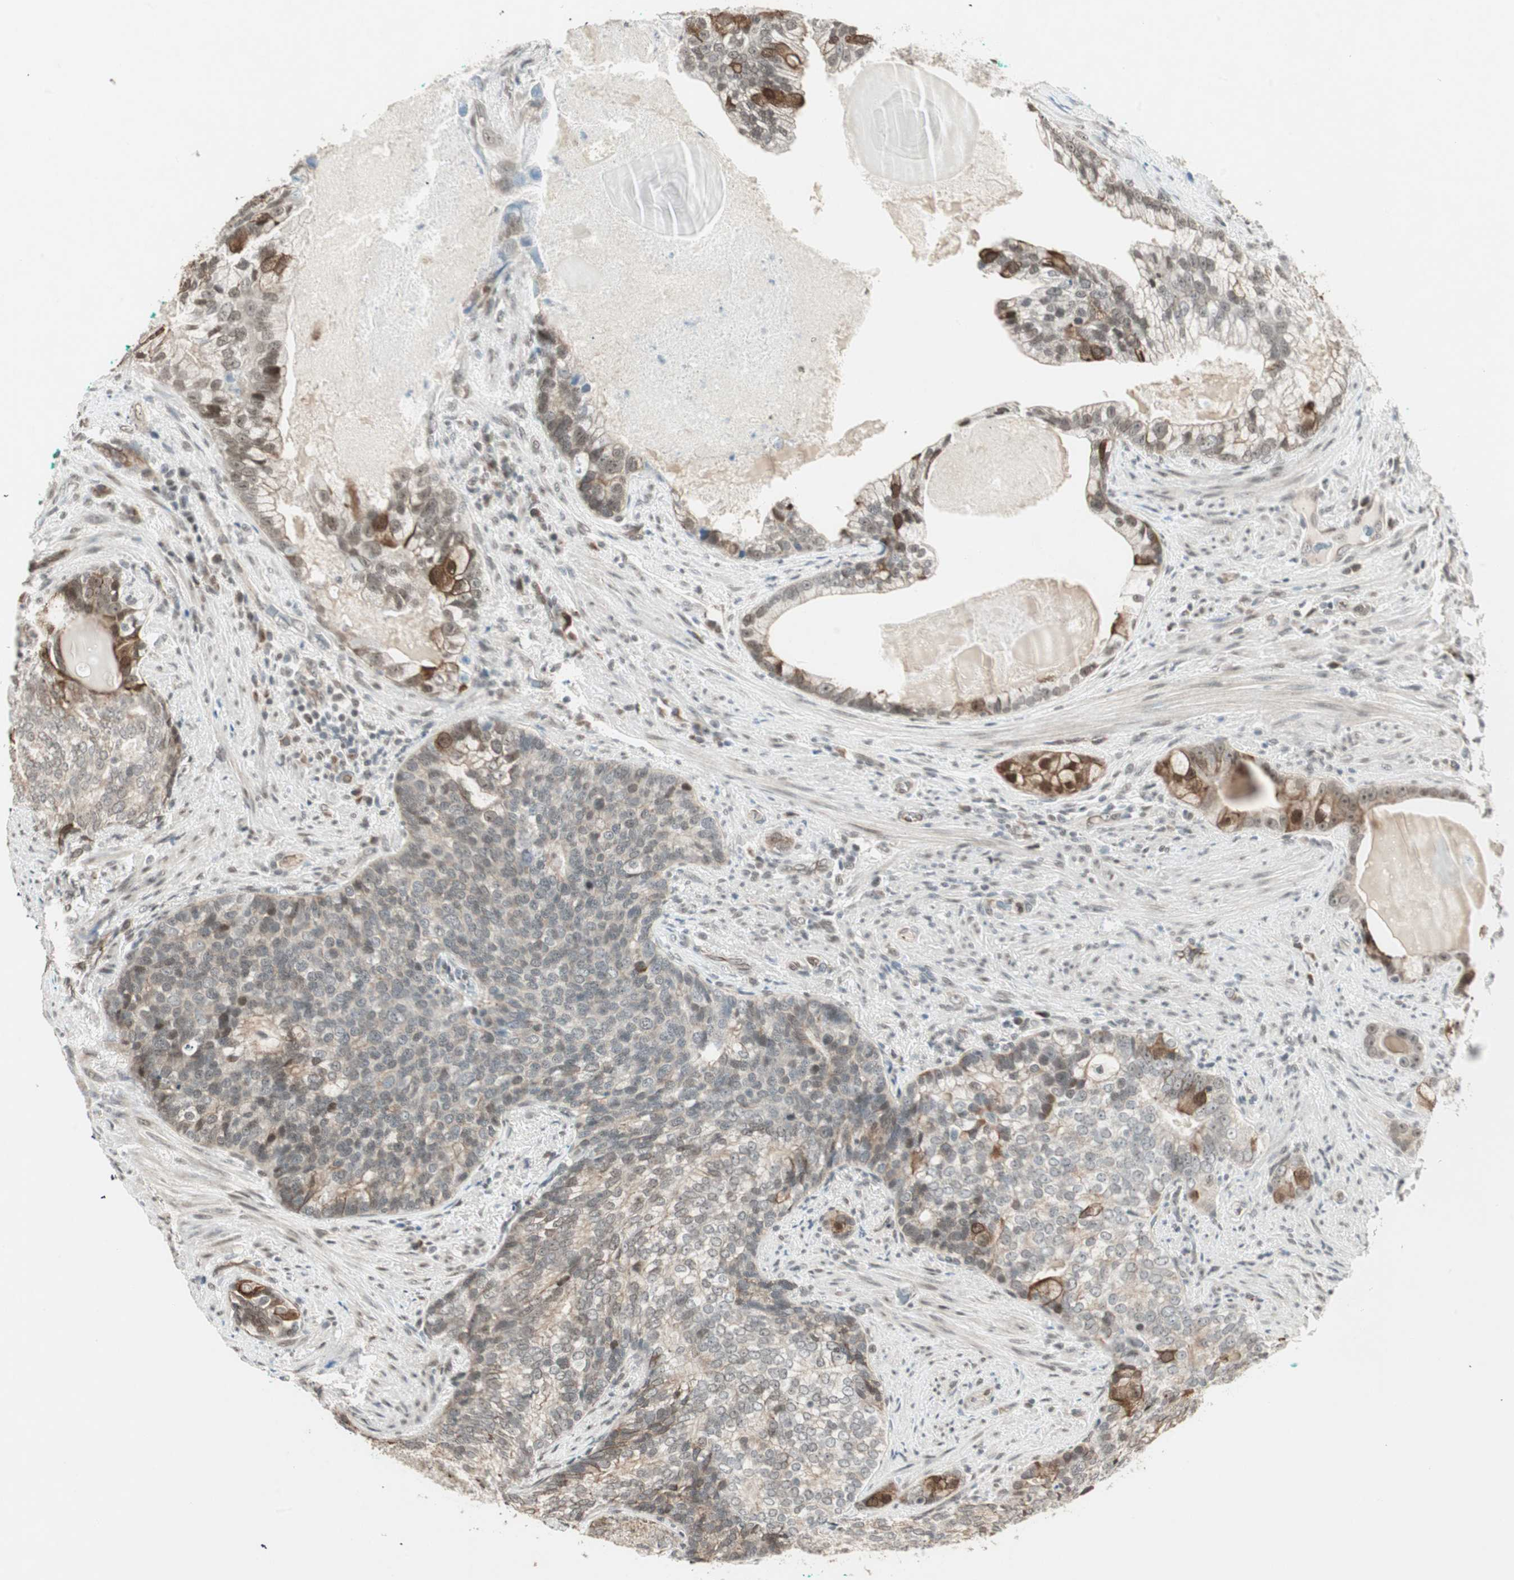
{"staining": {"intensity": "weak", "quantity": ">75%", "location": "cytoplasmic/membranous,nuclear"}, "tissue": "prostate cancer", "cell_type": "Tumor cells", "image_type": "cancer", "snomed": [{"axis": "morphology", "description": "Adenocarcinoma, High grade"}, {"axis": "topography", "description": "Prostate"}], "caption": "A high-resolution image shows immunohistochemistry (IHC) staining of prostate adenocarcinoma (high-grade), which exhibits weak cytoplasmic/membranous and nuclear staining in approximately >75% of tumor cells.", "gene": "ZBTB17", "patient": {"sex": "male", "age": 66}}